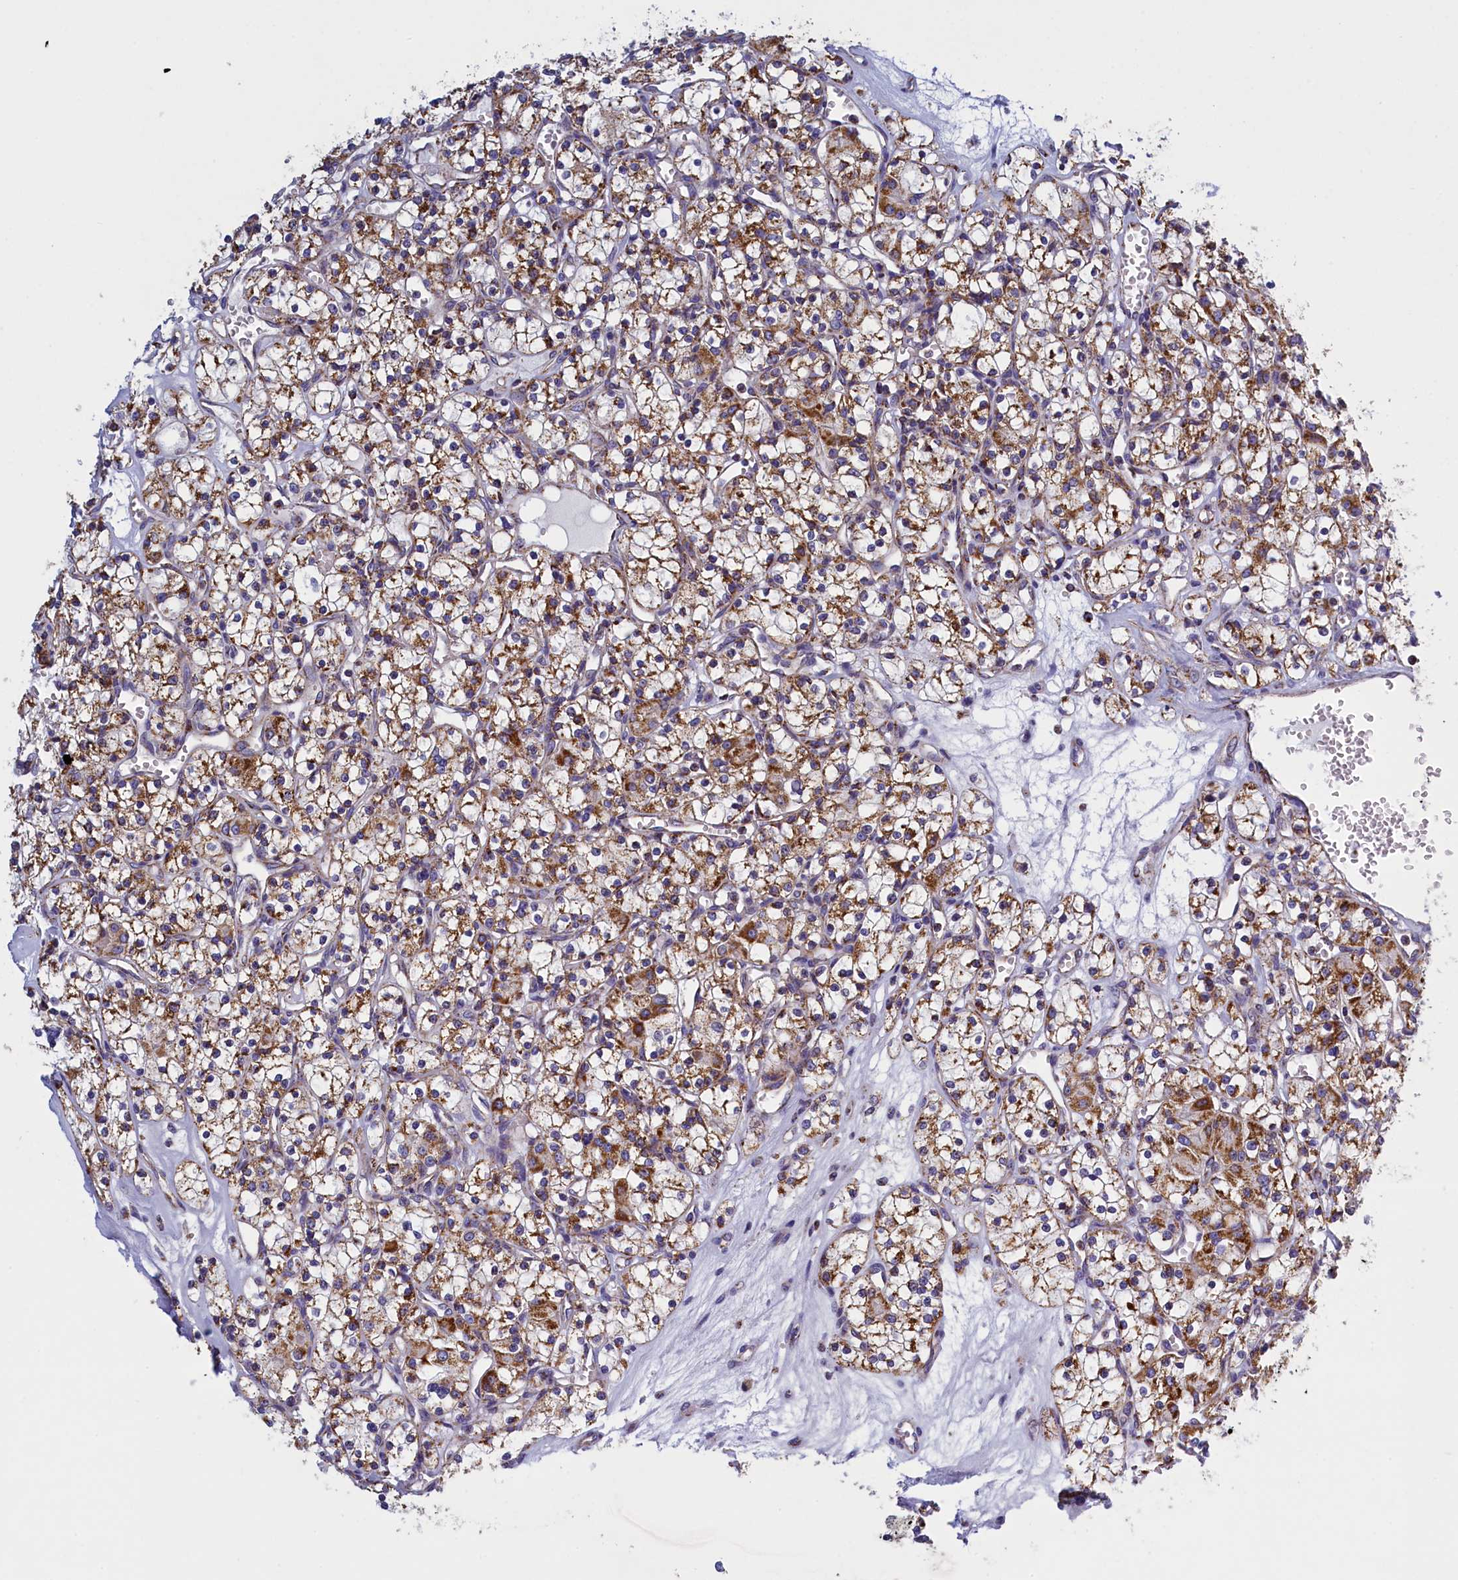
{"staining": {"intensity": "moderate", "quantity": "<25%", "location": "cytoplasmic/membranous"}, "tissue": "renal cancer", "cell_type": "Tumor cells", "image_type": "cancer", "snomed": [{"axis": "morphology", "description": "Adenocarcinoma, NOS"}, {"axis": "topography", "description": "Kidney"}], "caption": "The micrograph shows staining of renal cancer, revealing moderate cytoplasmic/membranous protein expression (brown color) within tumor cells.", "gene": "IFT122", "patient": {"sex": "female", "age": 59}}